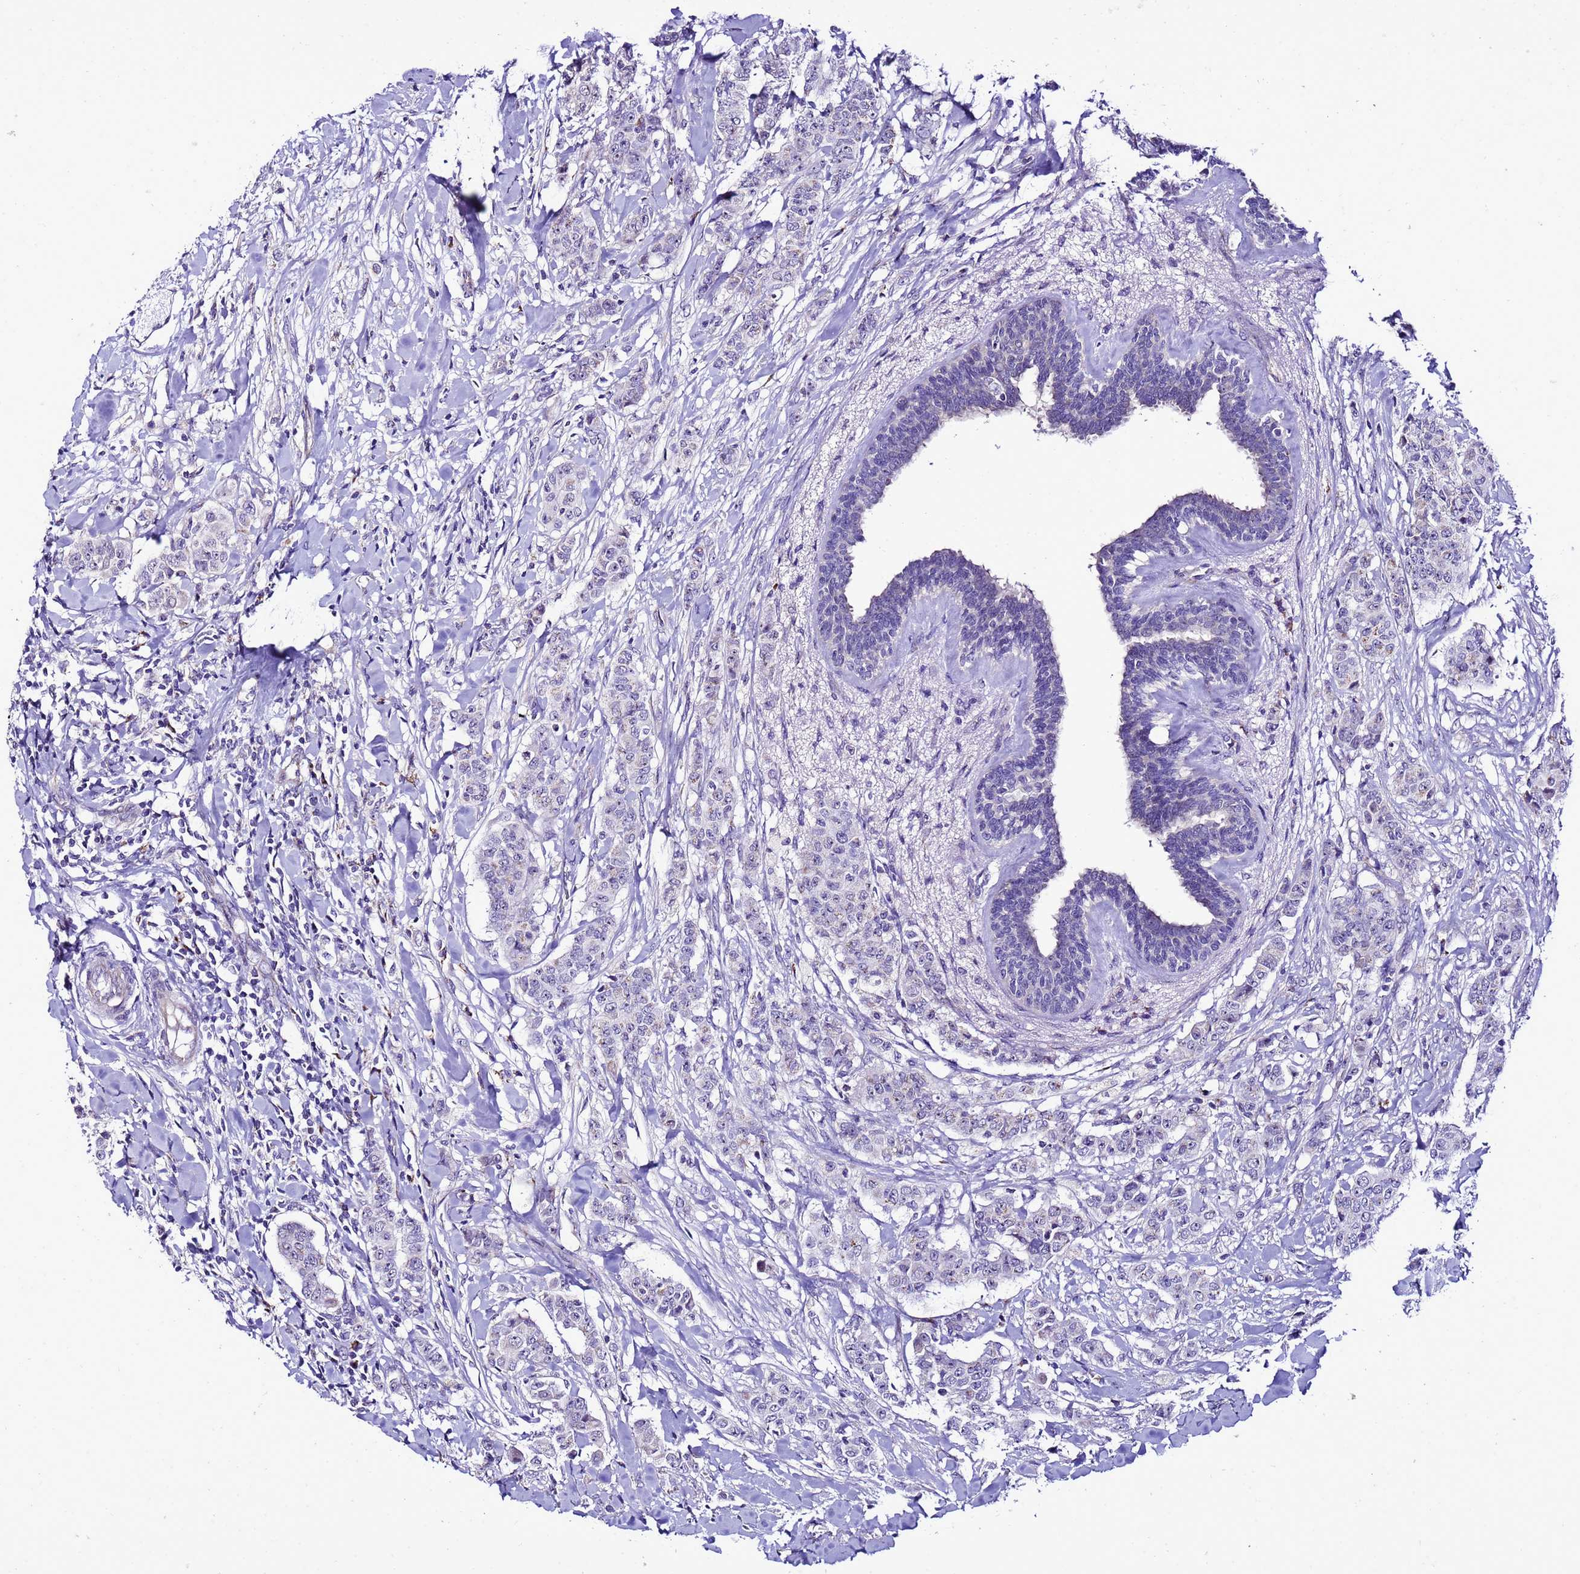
{"staining": {"intensity": "negative", "quantity": "none", "location": "none"}, "tissue": "breast cancer", "cell_type": "Tumor cells", "image_type": "cancer", "snomed": [{"axis": "morphology", "description": "Duct carcinoma"}, {"axis": "topography", "description": "Breast"}], "caption": "Breast infiltrating ductal carcinoma was stained to show a protein in brown. There is no significant expression in tumor cells.", "gene": "DPH6", "patient": {"sex": "female", "age": 40}}